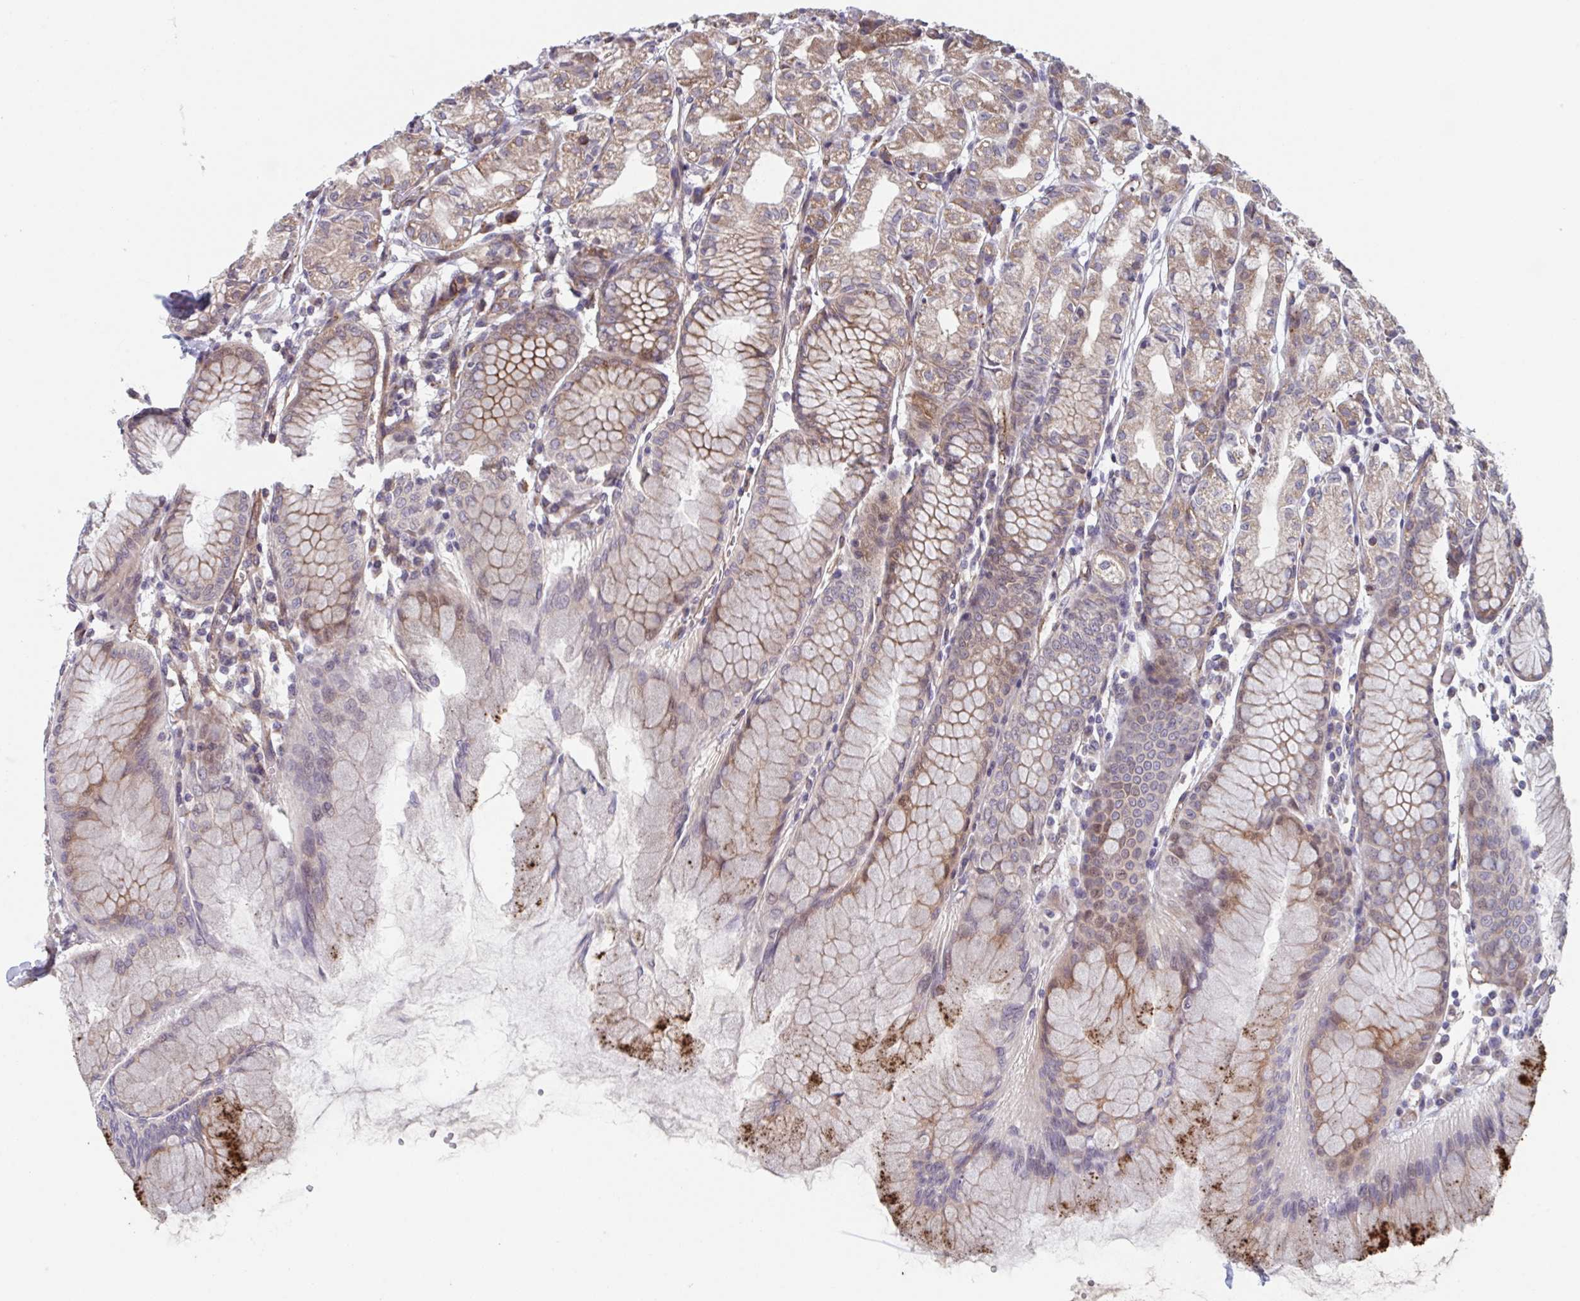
{"staining": {"intensity": "moderate", "quantity": "25%-75%", "location": "cytoplasmic/membranous,nuclear"}, "tissue": "stomach", "cell_type": "Glandular cells", "image_type": "normal", "snomed": [{"axis": "morphology", "description": "Normal tissue, NOS"}, {"axis": "topography", "description": "Stomach"}], "caption": "Benign stomach demonstrates moderate cytoplasmic/membranous,nuclear staining in about 25%-75% of glandular cells.", "gene": "TNFSF10", "patient": {"sex": "female", "age": 57}}